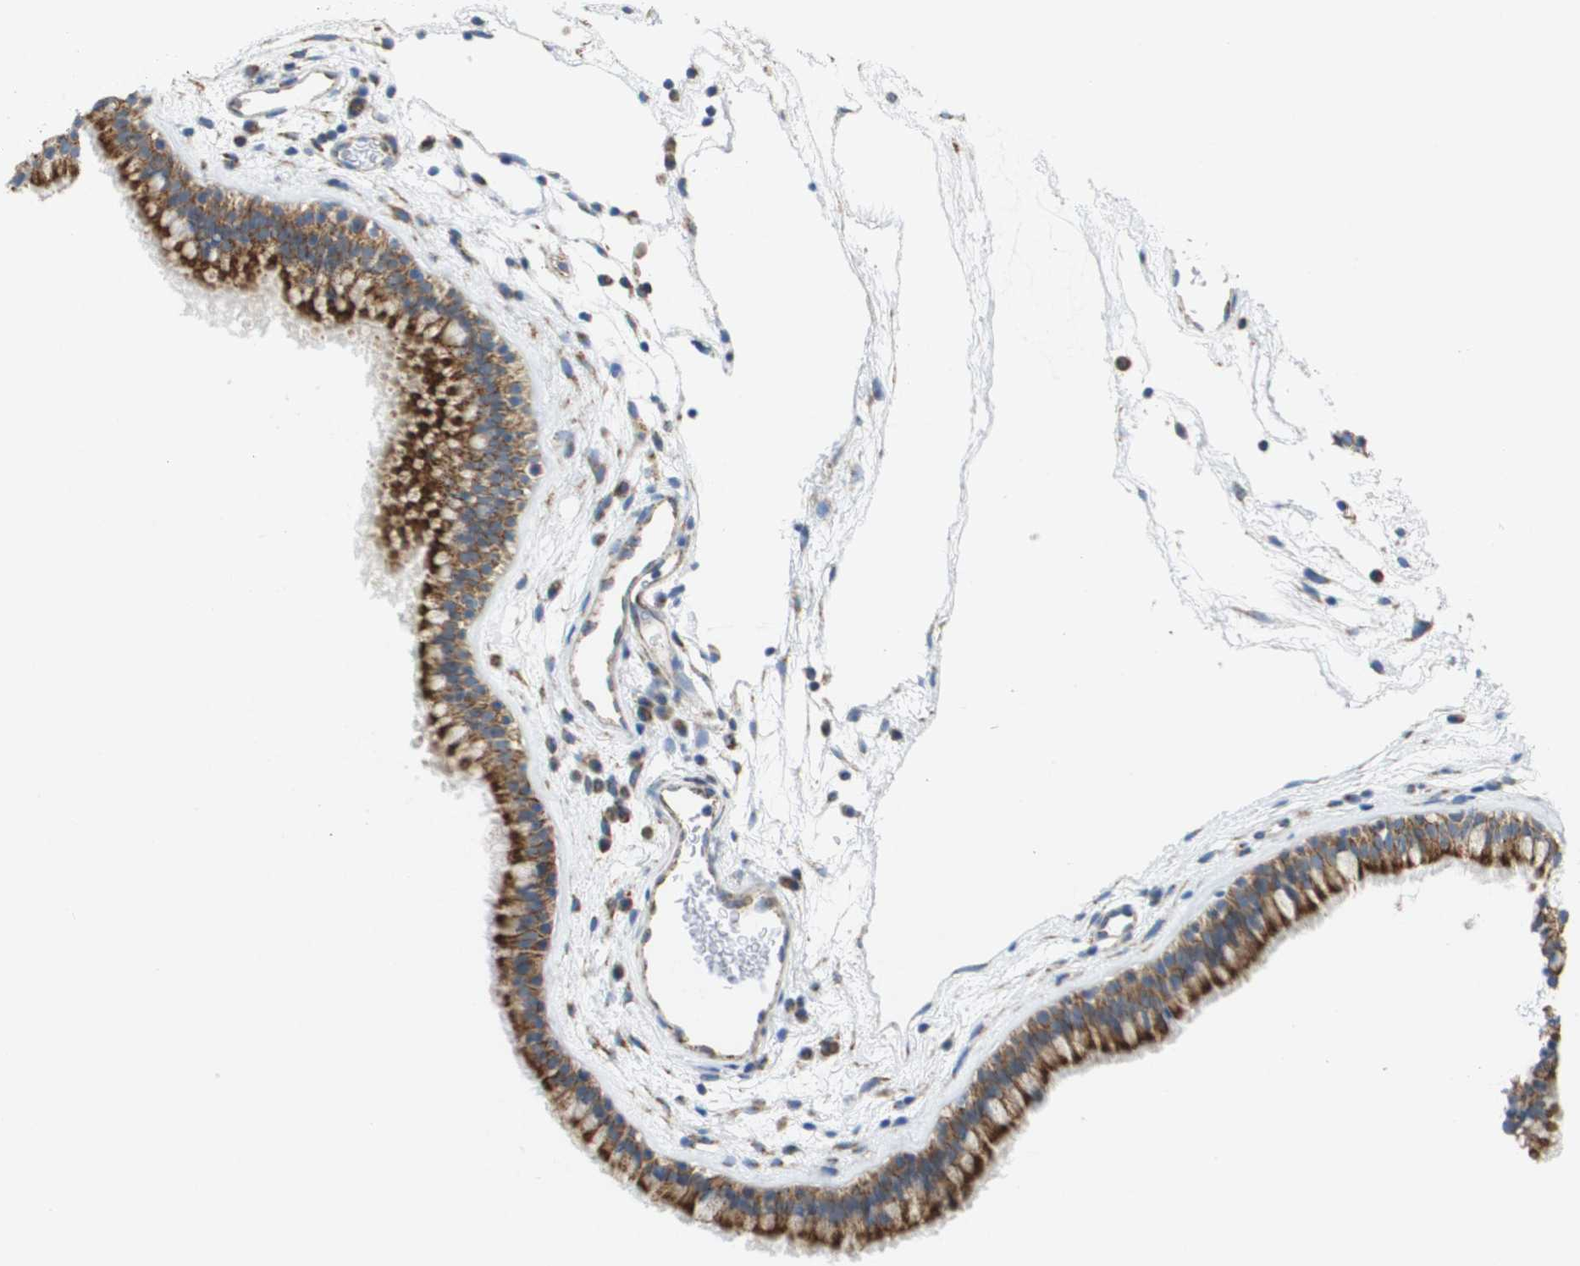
{"staining": {"intensity": "strong", "quantity": ">75%", "location": "cytoplasmic/membranous"}, "tissue": "nasopharynx", "cell_type": "Respiratory epithelial cells", "image_type": "normal", "snomed": [{"axis": "morphology", "description": "Normal tissue, NOS"}, {"axis": "morphology", "description": "Inflammation, NOS"}, {"axis": "topography", "description": "Nasopharynx"}], "caption": "Immunohistochemical staining of normal nasopharynx shows strong cytoplasmic/membranous protein expression in about >75% of respiratory epithelial cells.", "gene": "FIS1", "patient": {"sex": "male", "age": 48}}